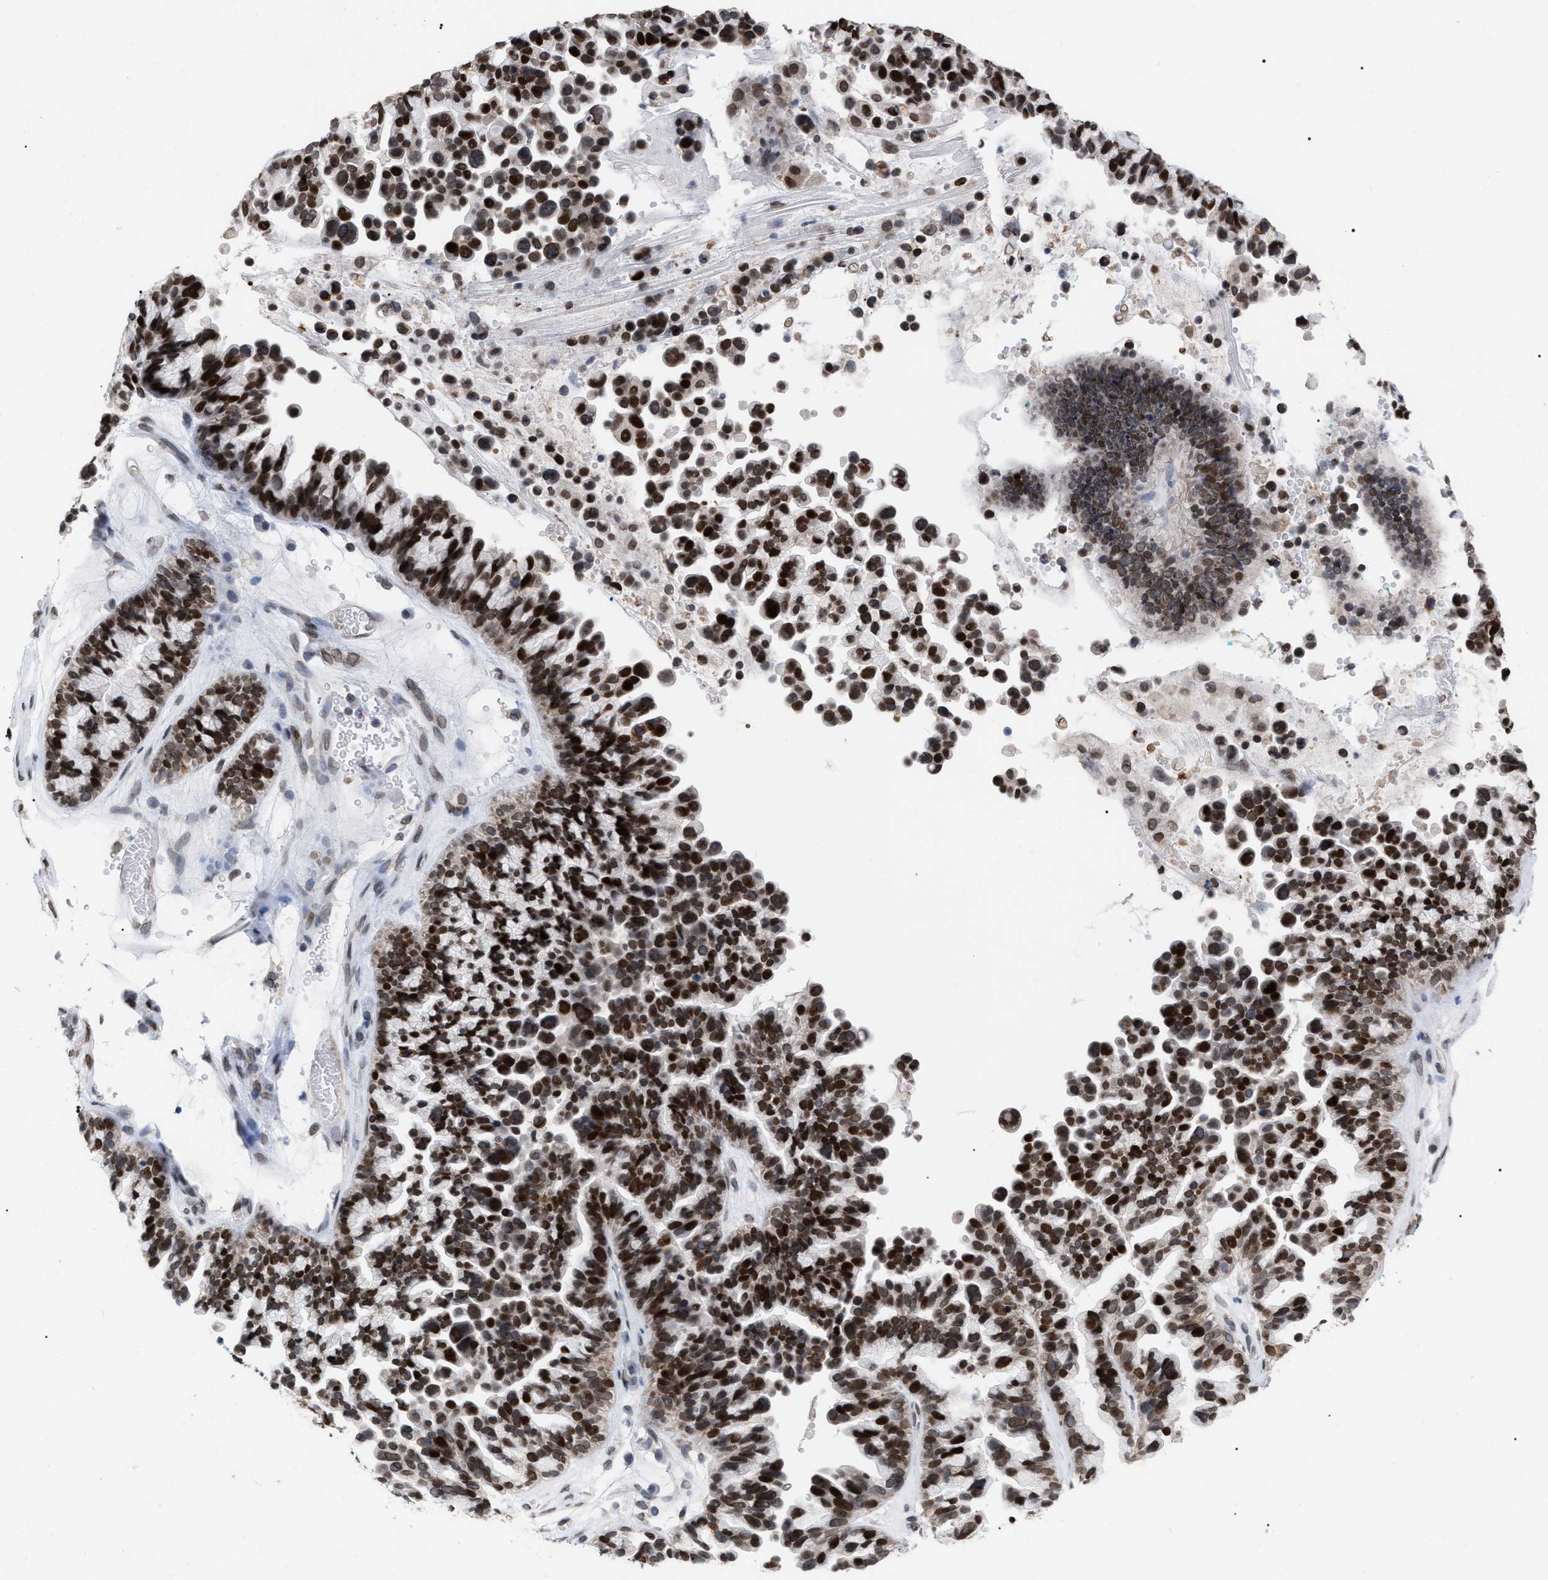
{"staining": {"intensity": "strong", "quantity": ">75%", "location": "cytoplasmic/membranous,nuclear"}, "tissue": "ovarian cancer", "cell_type": "Tumor cells", "image_type": "cancer", "snomed": [{"axis": "morphology", "description": "Cystadenocarcinoma, serous, NOS"}, {"axis": "topography", "description": "Ovary"}], "caption": "High-magnification brightfield microscopy of ovarian serous cystadenocarcinoma stained with DAB (brown) and counterstained with hematoxylin (blue). tumor cells exhibit strong cytoplasmic/membranous and nuclear expression is seen in about>75% of cells.", "gene": "TPR", "patient": {"sex": "female", "age": 56}}